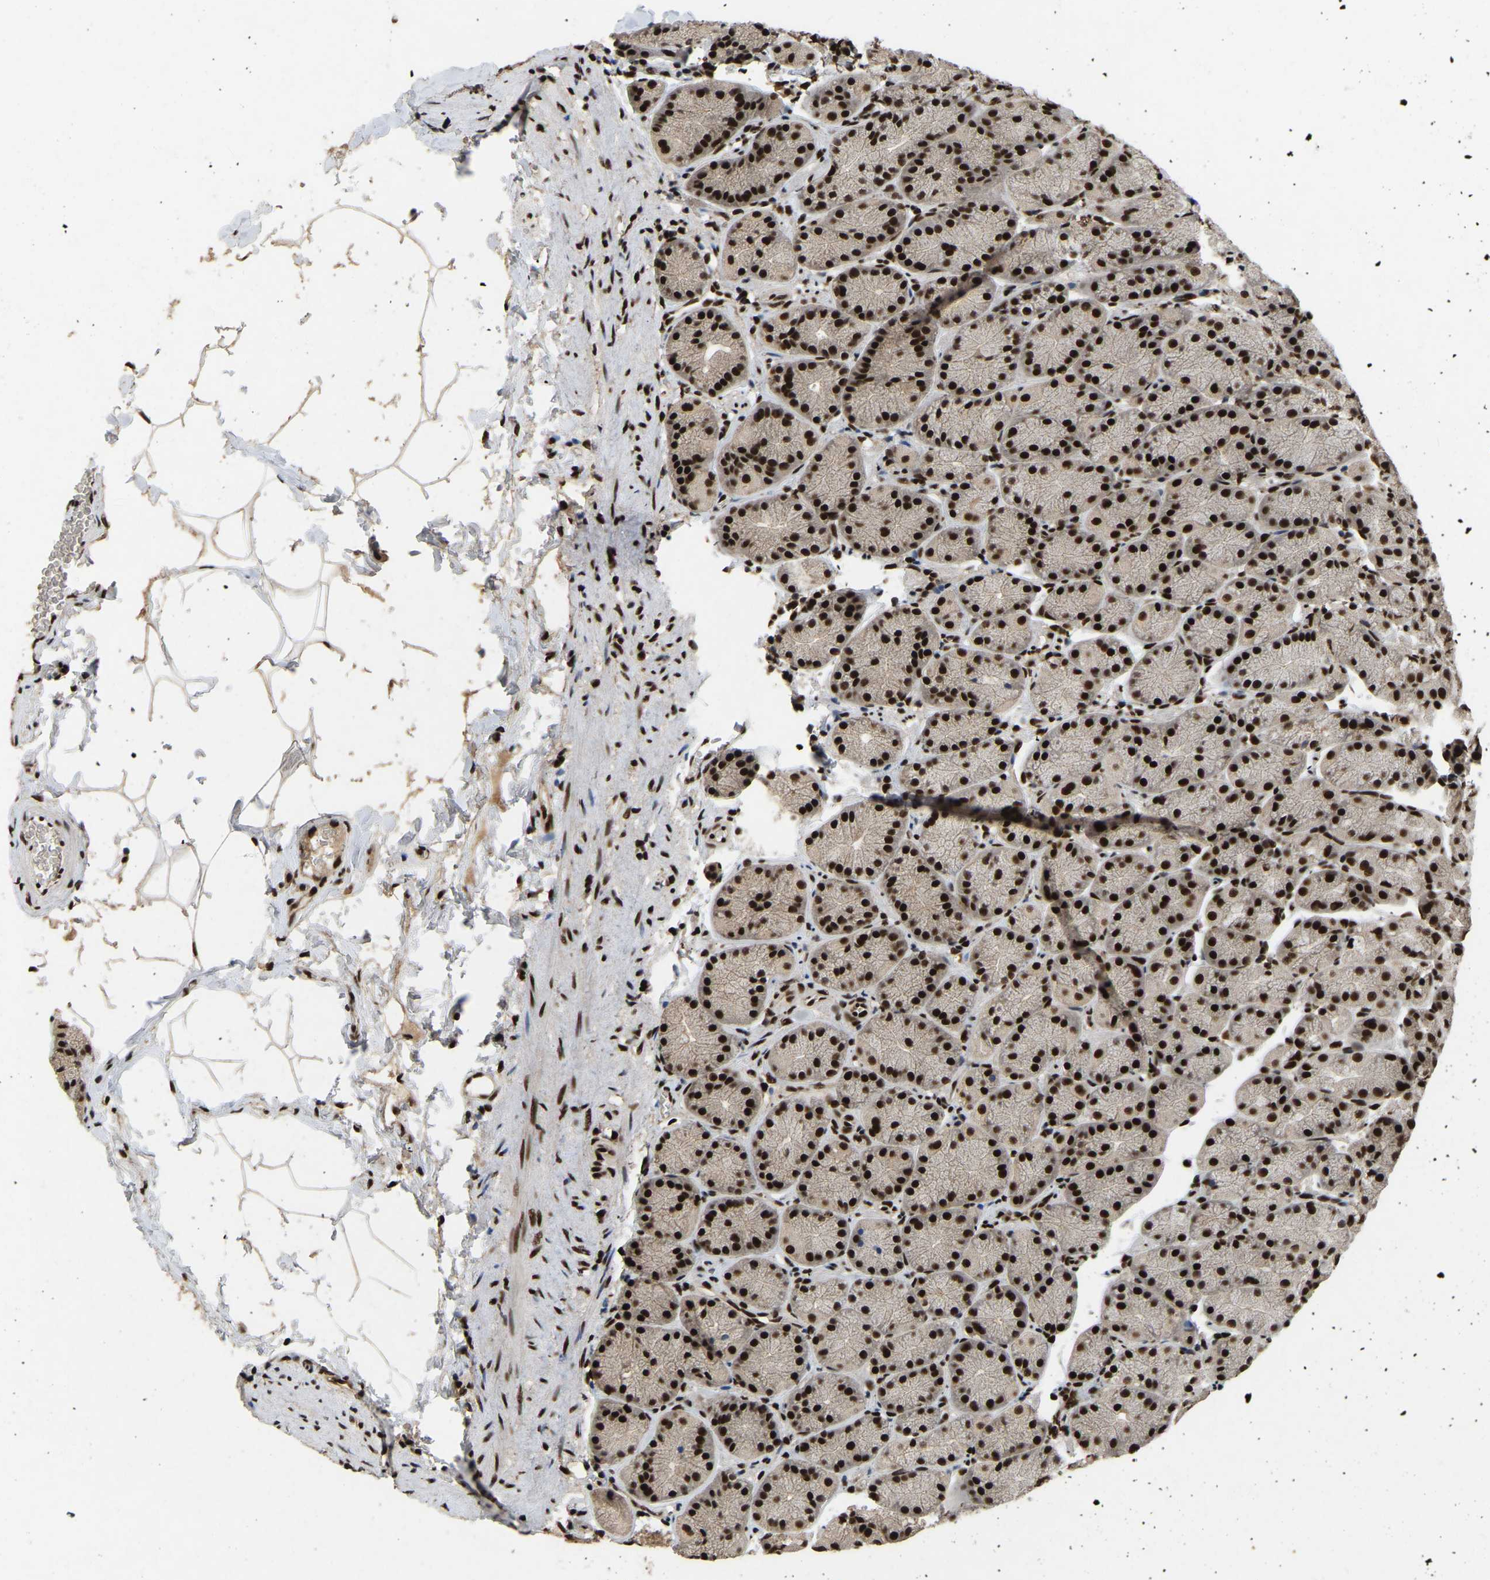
{"staining": {"intensity": "strong", "quantity": ">75%", "location": "nuclear"}, "tissue": "stomach", "cell_type": "Glandular cells", "image_type": "normal", "snomed": [{"axis": "morphology", "description": "Normal tissue, NOS"}, {"axis": "topography", "description": "Stomach"}], "caption": "Immunohistochemistry histopathology image of normal human stomach stained for a protein (brown), which reveals high levels of strong nuclear positivity in approximately >75% of glandular cells.", "gene": "TBL1XR1", "patient": {"sex": "male", "age": 42}}